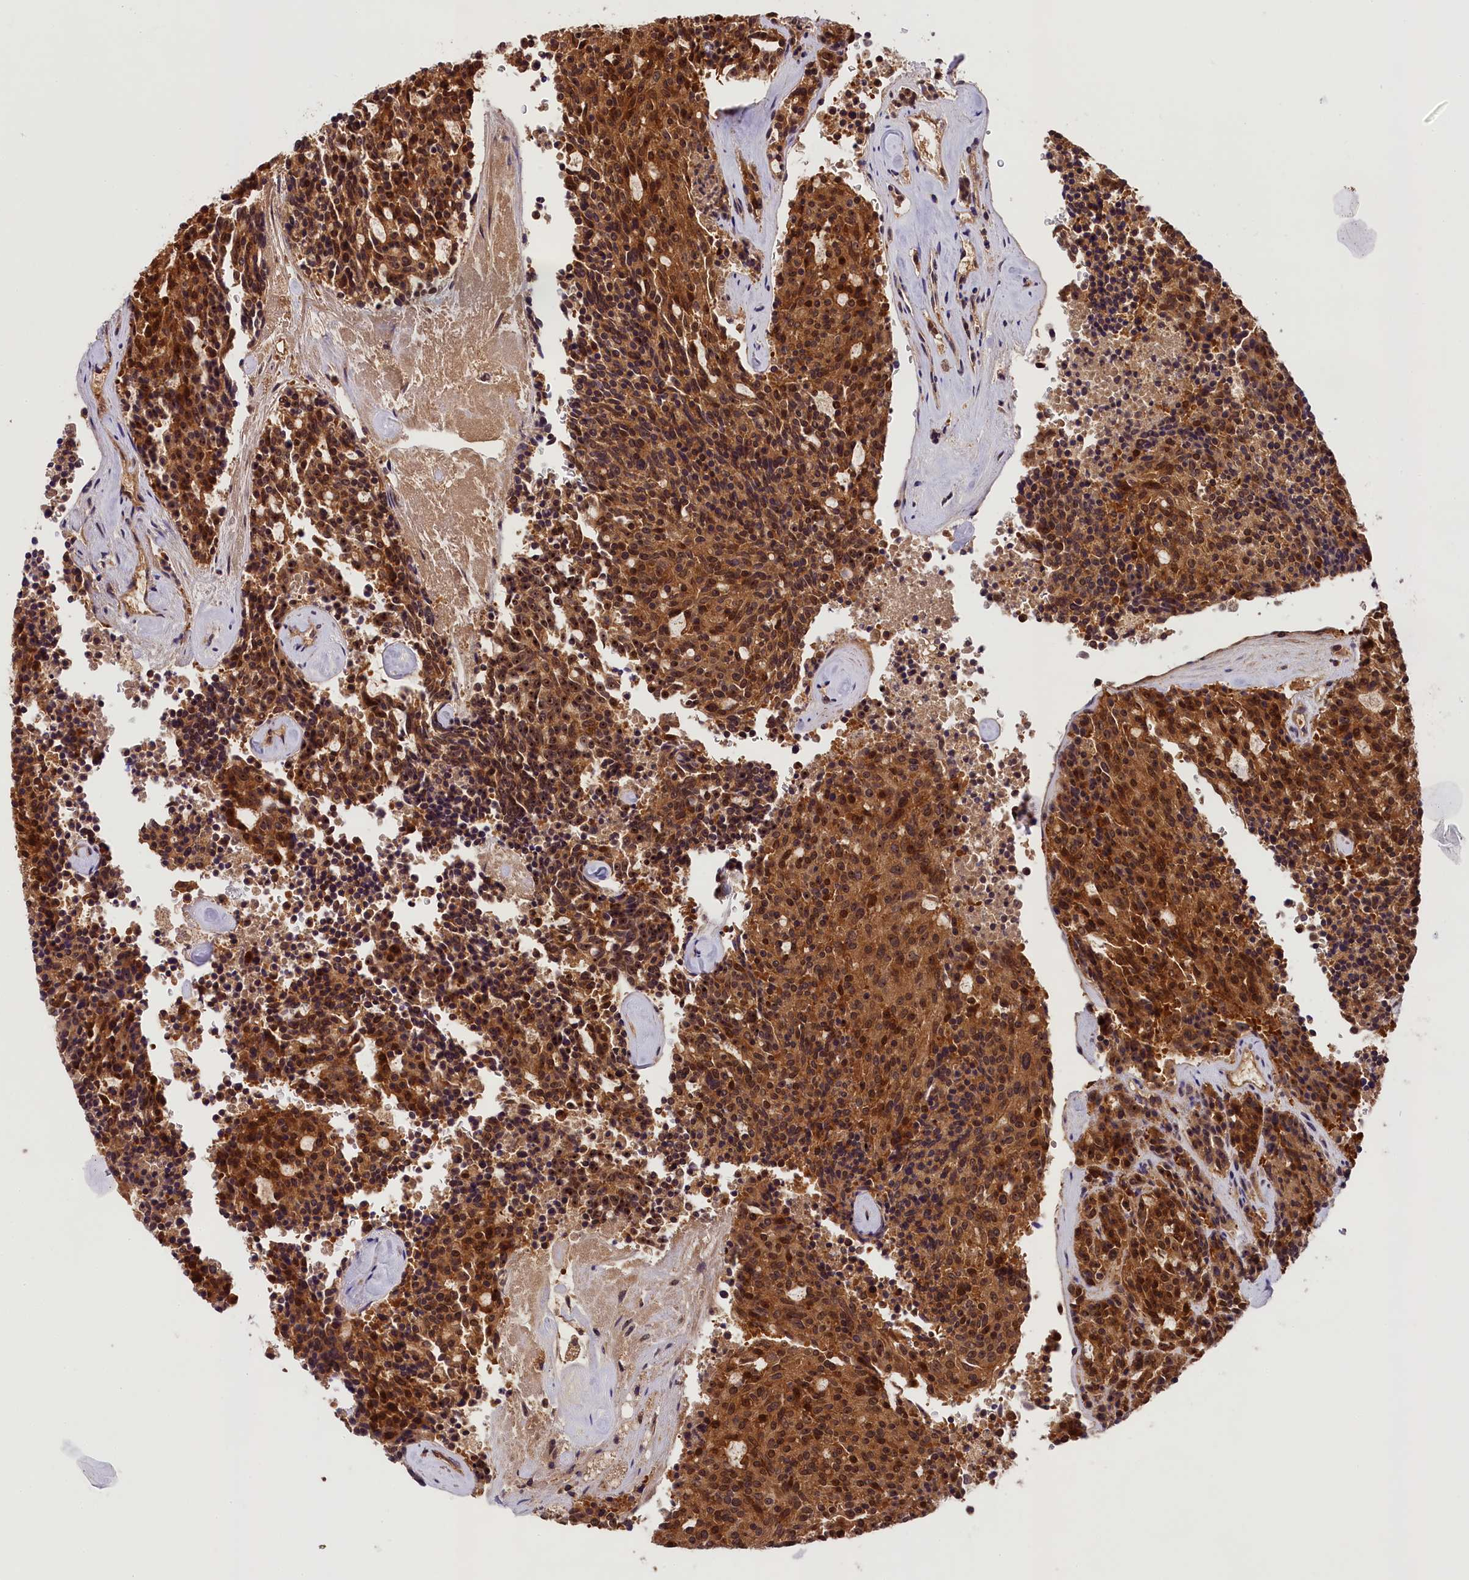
{"staining": {"intensity": "strong", "quantity": ">75%", "location": "cytoplasmic/membranous,nuclear"}, "tissue": "carcinoid", "cell_type": "Tumor cells", "image_type": "cancer", "snomed": [{"axis": "morphology", "description": "Carcinoid, malignant, NOS"}, {"axis": "topography", "description": "Pancreas"}], "caption": "Immunohistochemical staining of human carcinoid (malignant) reveals strong cytoplasmic/membranous and nuclear protein positivity in about >75% of tumor cells.", "gene": "EIF6", "patient": {"sex": "female", "age": 54}}